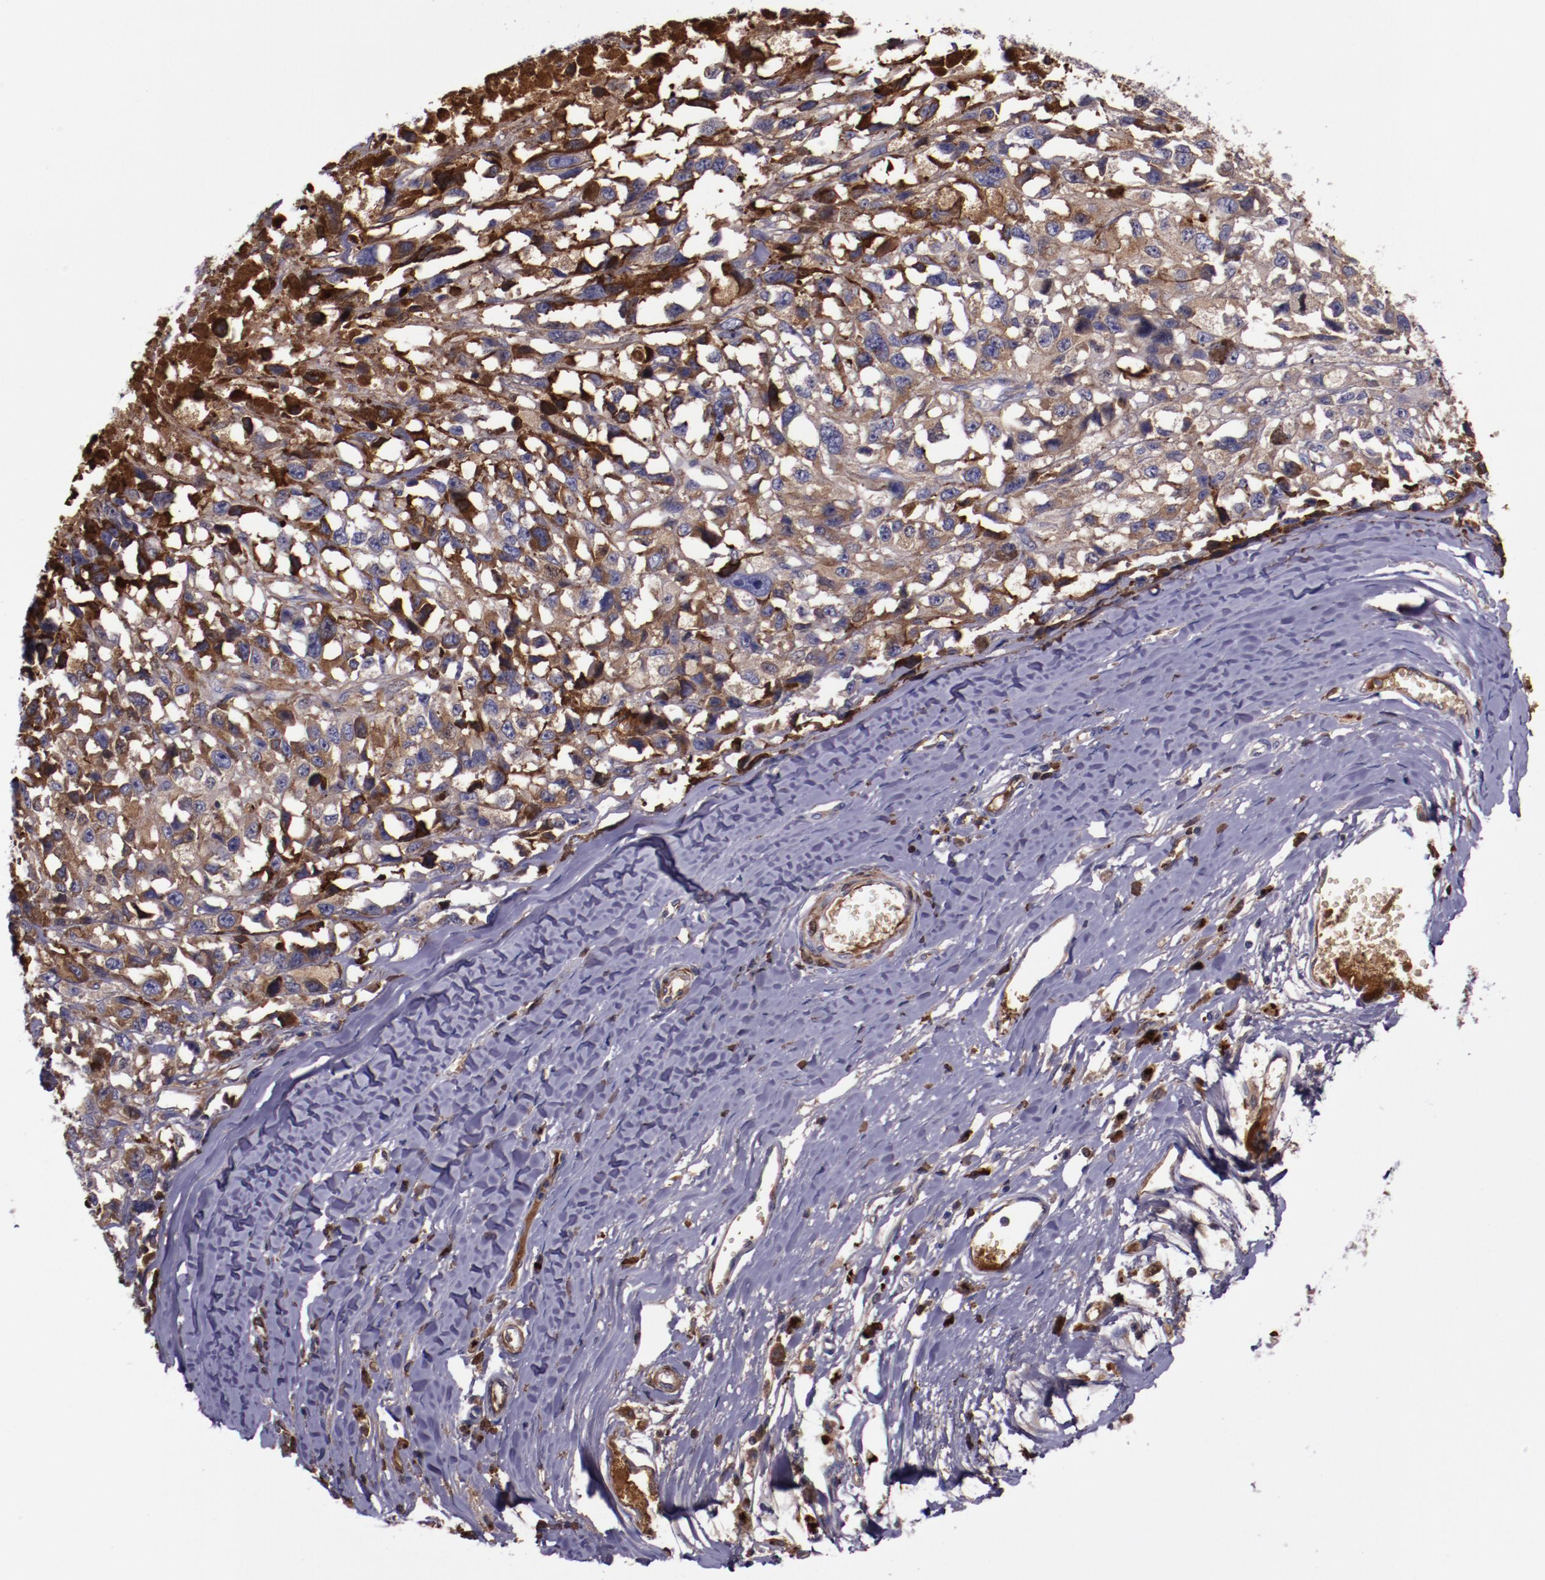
{"staining": {"intensity": "weak", "quantity": ">75%", "location": "cytoplasmic/membranous"}, "tissue": "melanoma", "cell_type": "Tumor cells", "image_type": "cancer", "snomed": [{"axis": "morphology", "description": "Malignant melanoma, Metastatic site"}, {"axis": "topography", "description": "Lymph node"}], "caption": "There is low levels of weak cytoplasmic/membranous positivity in tumor cells of malignant melanoma (metastatic site), as demonstrated by immunohistochemical staining (brown color).", "gene": "APOH", "patient": {"sex": "male", "age": 59}}